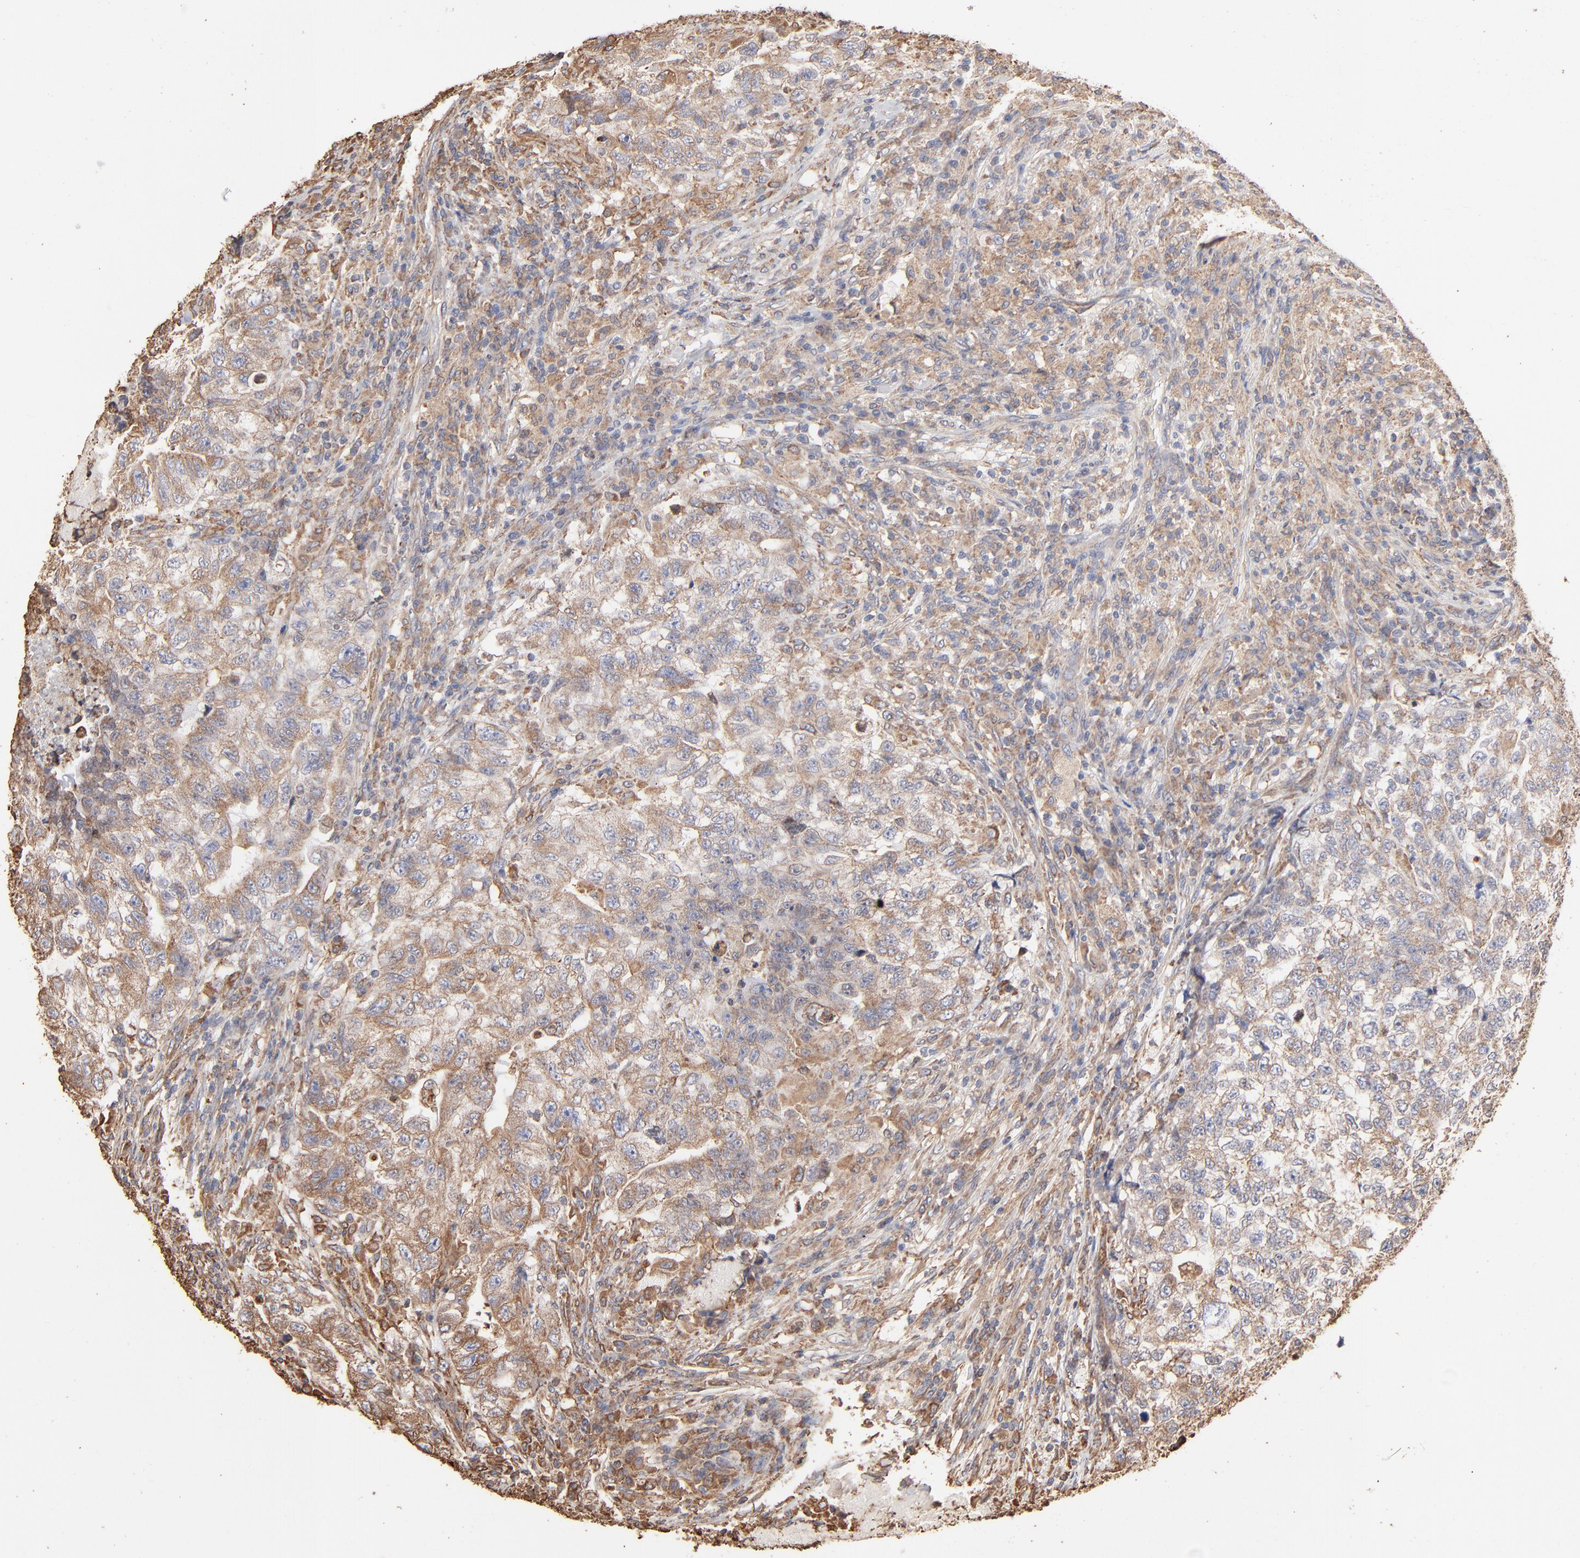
{"staining": {"intensity": "weak", "quantity": "25%-75%", "location": "cytoplasmic/membranous"}, "tissue": "testis cancer", "cell_type": "Tumor cells", "image_type": "cancer", "snomed": [{"axis": "morphology", "description": "Carcinoma, Embryonal, NOS"}, {"axis": "topography", "description": "Testis"}], "caption": "Approximately 25%-75% of tumor cells in testis cancer (embryonal carcinoma) show weak cytoplasmic/membranous protein expression as visualized by brown immunohistochemical staining.", "gene": "PDIA3", "patient": {"sex": "male", "age": 21}}